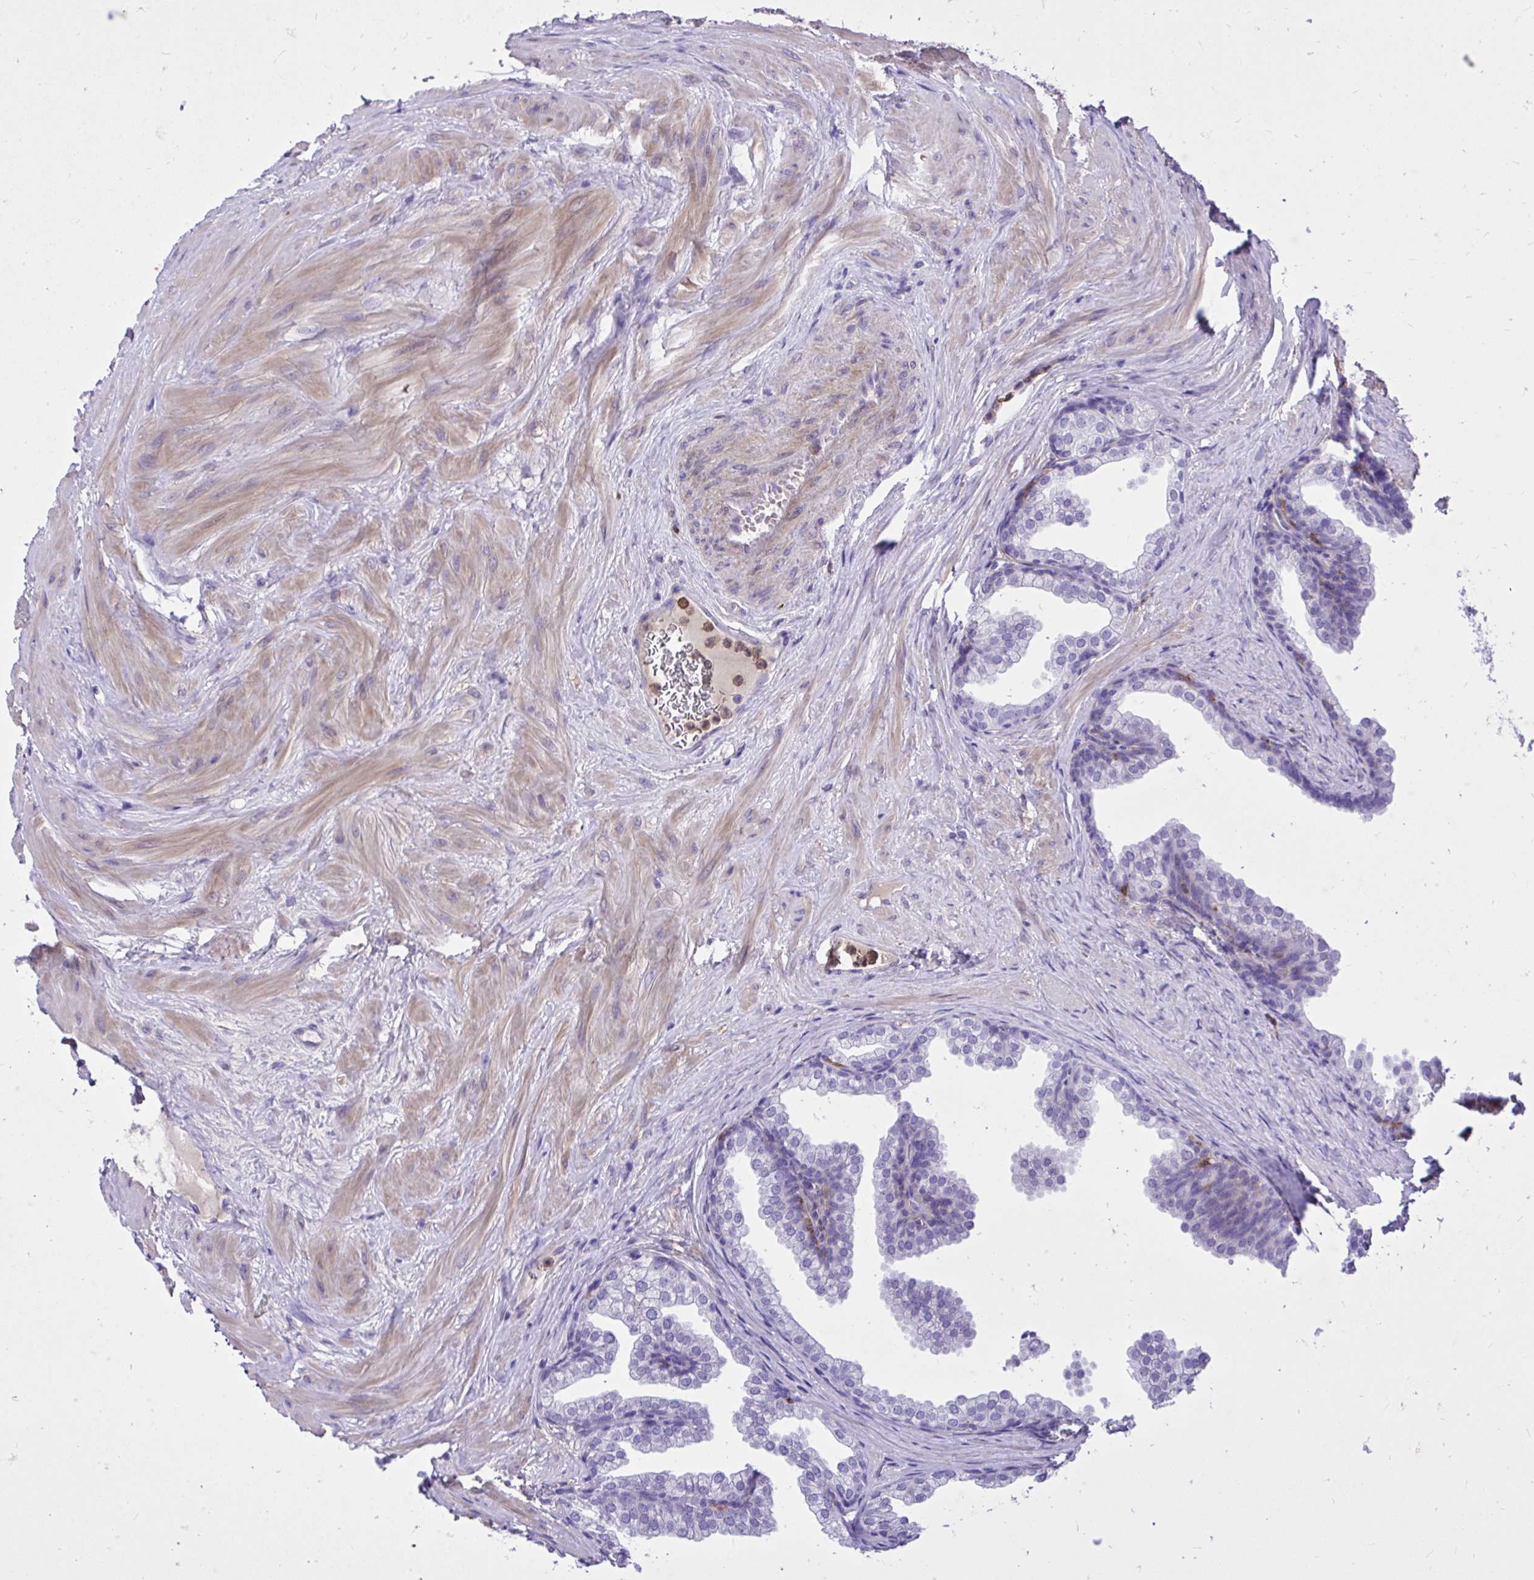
{"staining": {"intensity": "negative", "quantity": "none", "location": "none"}, "tissue": "prostate", "cell_type": "Glandular cells", "image_type": "normal", "snomed": [{"axis": "morphology", "description": "Normal tissue, NOS"}, {"axis": "topography", "description": "Prostate"}], "caption": "Immunohistochemical staining of normal human prostate shows no significant positivity in glandular cells.", "gene": "TLR7", "patient": {"sex": "male", "age": 37}}